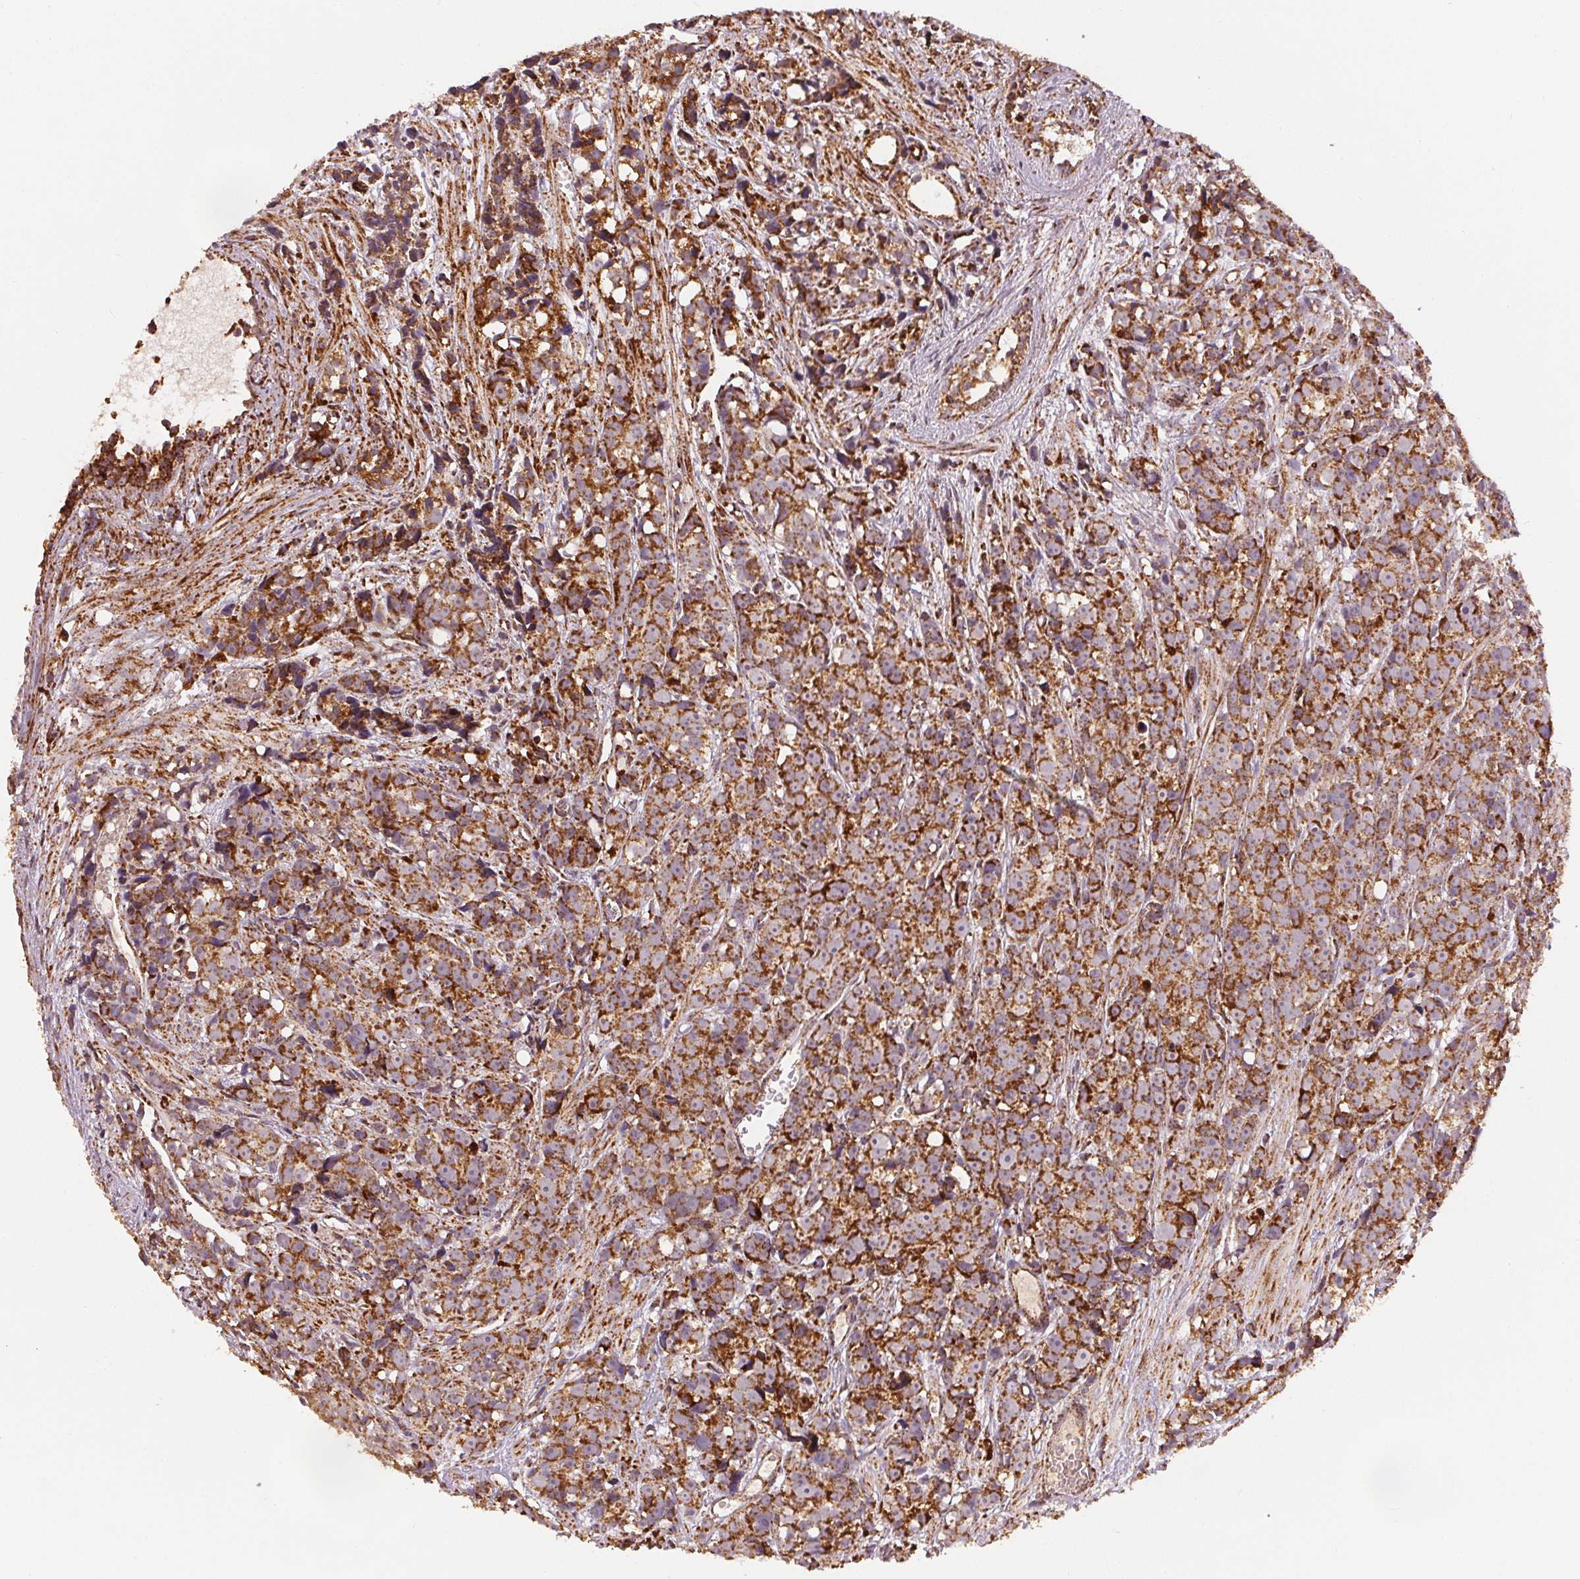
{"staining": {"intensity": "moderate", "quantity": ">75%", "location": "cytoplasmic/membranous"}, "tissue": "prostate cancer", "cell_type": "Tumor cells", "image_type": "cancer", "snomed": [{"axis": "morphology", "description": "Adenocarcinoma, High grade"}, {"axis": "topography", "description": "Prostate"}], "caption": "There is medium levels of moderate cytoplasmic/membranous staining in tumor cells of adenocarcinoma (high-grade) (prostate), as demonstrated by immunohistochemical staining (brown color).", "gene": "SDHB", "patient": {"sex": "male", "age": 77}}